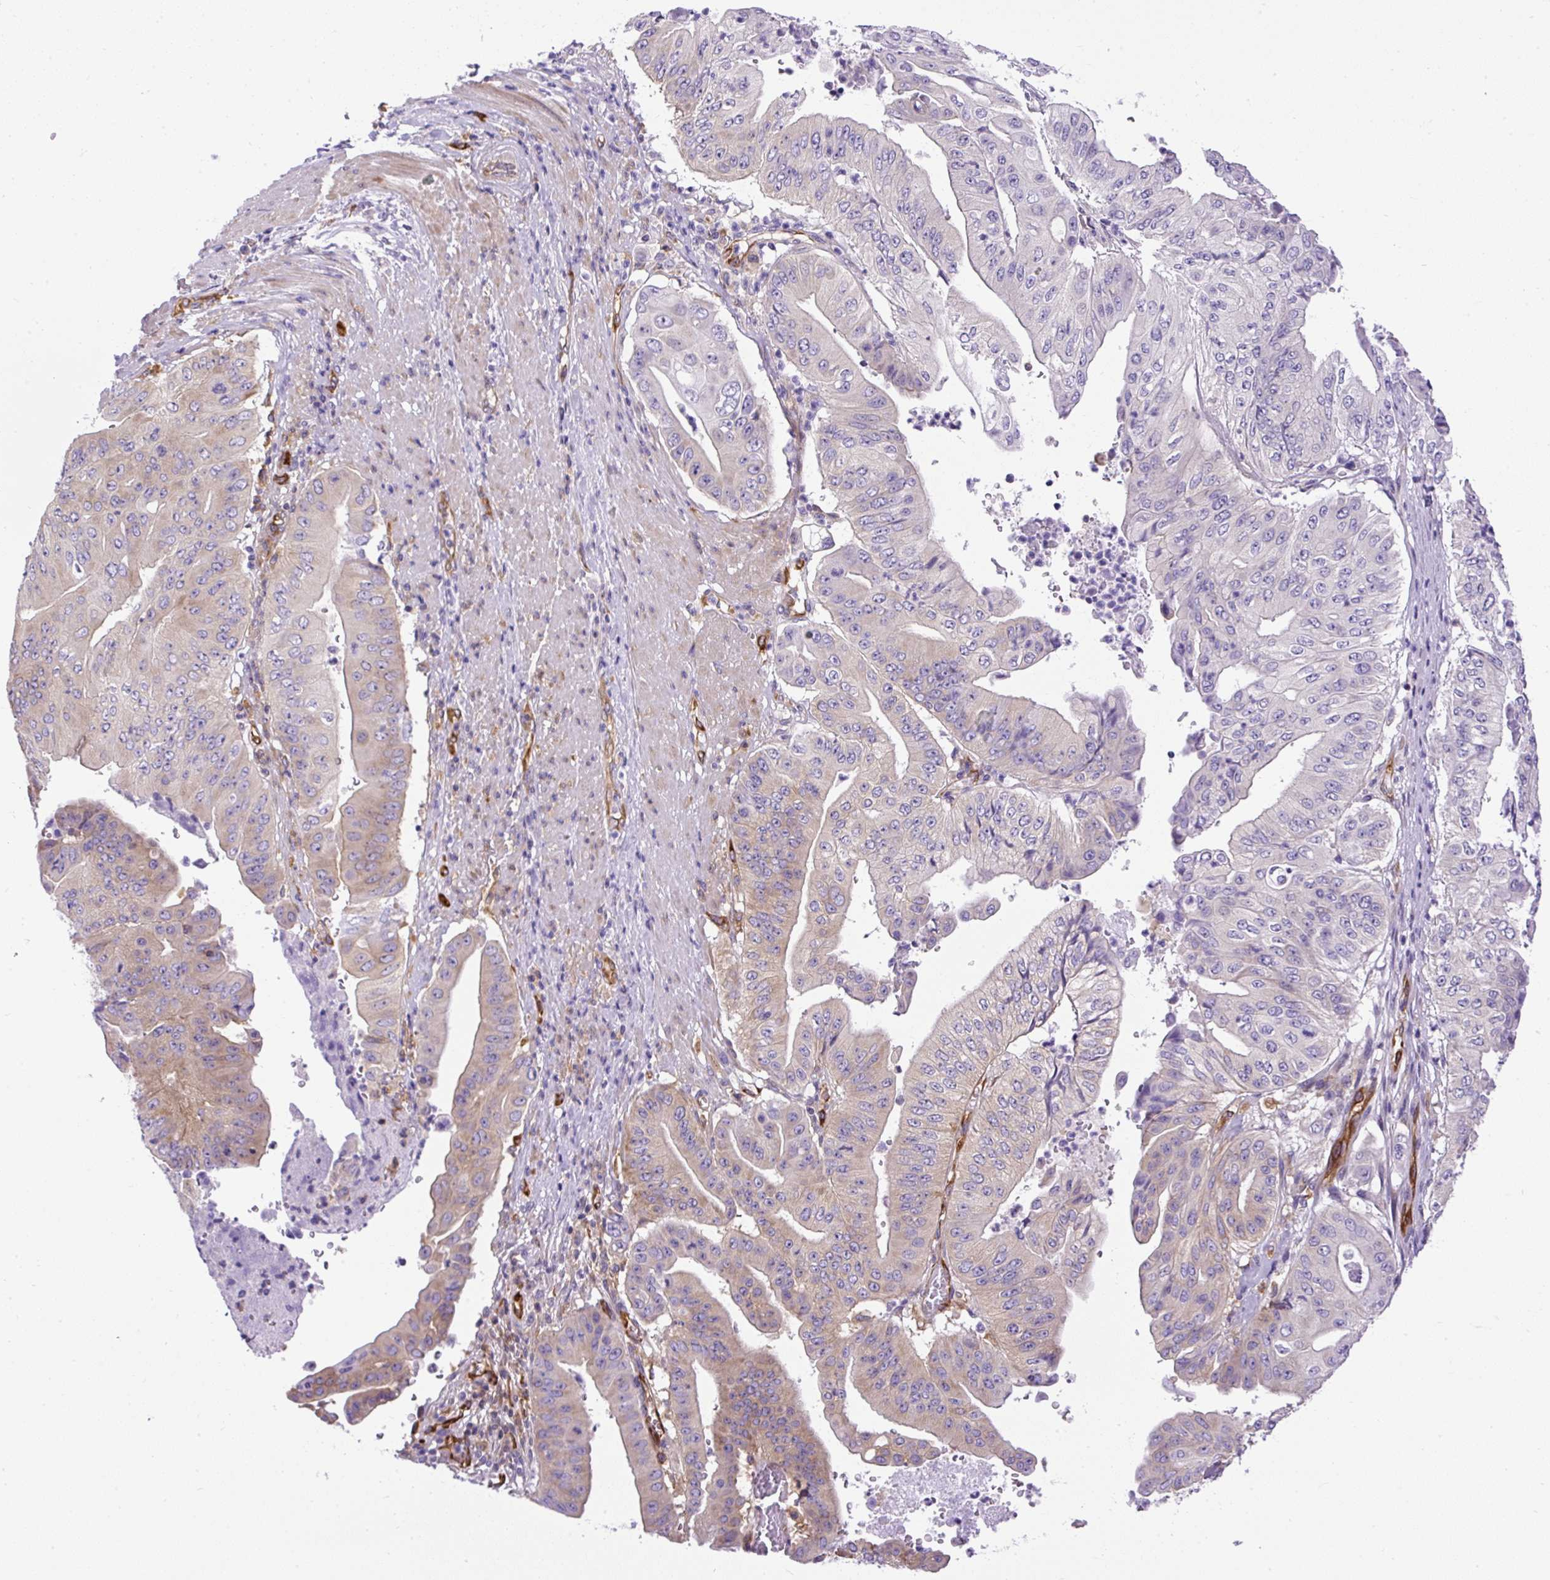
{"staining": {"intensity": "moderate", "quantity": "25%-75%", "location": "cytoplasmic/membranous"}, "tissue": "pancreatic cancer", "cell_type": "Tumor cells", "image_type": "cancer", "snomed": [{"axis": "morphology", "description": "Adenocarcinoma, NOS"}, {"axis": "topography", "description": "Pancreas"}], "caption": "There is medium levels of moderate cytoplasmic/membranous staining in tumor cells of pancreatic cancer (adenocarcinoma), as demonstrated by immunohistochemical staining (brown color).", "gene": "MAP1S", "patient": {"sex": "female", "age": 77}}